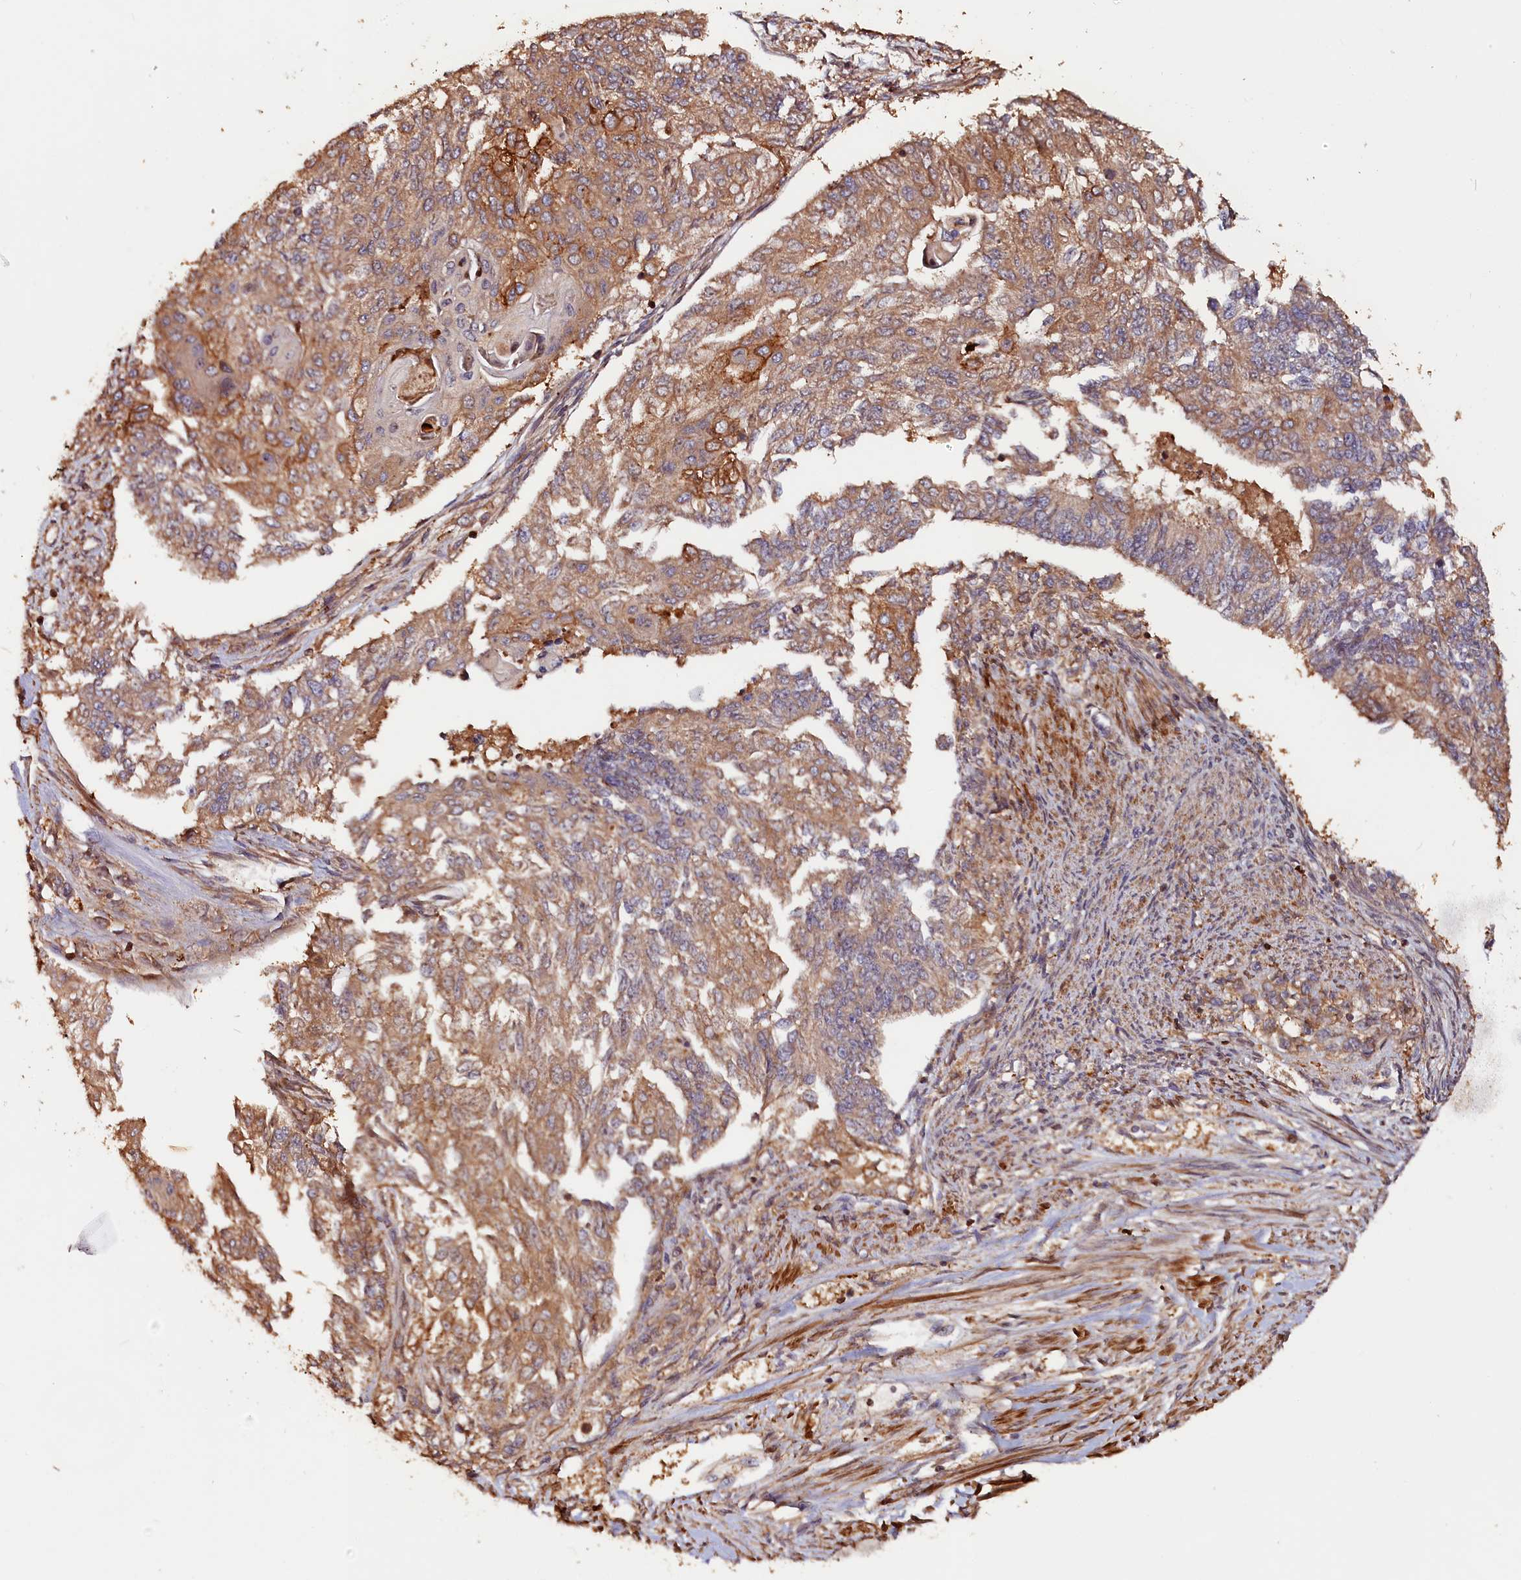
{"staining": {"intensity": "moderate", "quantity": ">75%", "location": "cytoplasmic/membranous"}, "tissue": "endometrial cancer", "cell_type": "Tumor cells", "image_type": "cancer", "snomed": [{"axis": "morphology", "description": "Adenocarcinoma, NOS"}, {"axis": "topography", "description": "Endometrium"}], "caption": "DAB (3,3'-diaminobenzidine) immunohistochemical staining of endometrial cancer (adenocarcinoma) reveals moderate cytoplasmic/membranous protein positivity in about >75% of tumor cells.", "gene": "HMOX2", "patient": {"sex": "female", "age": 32}}